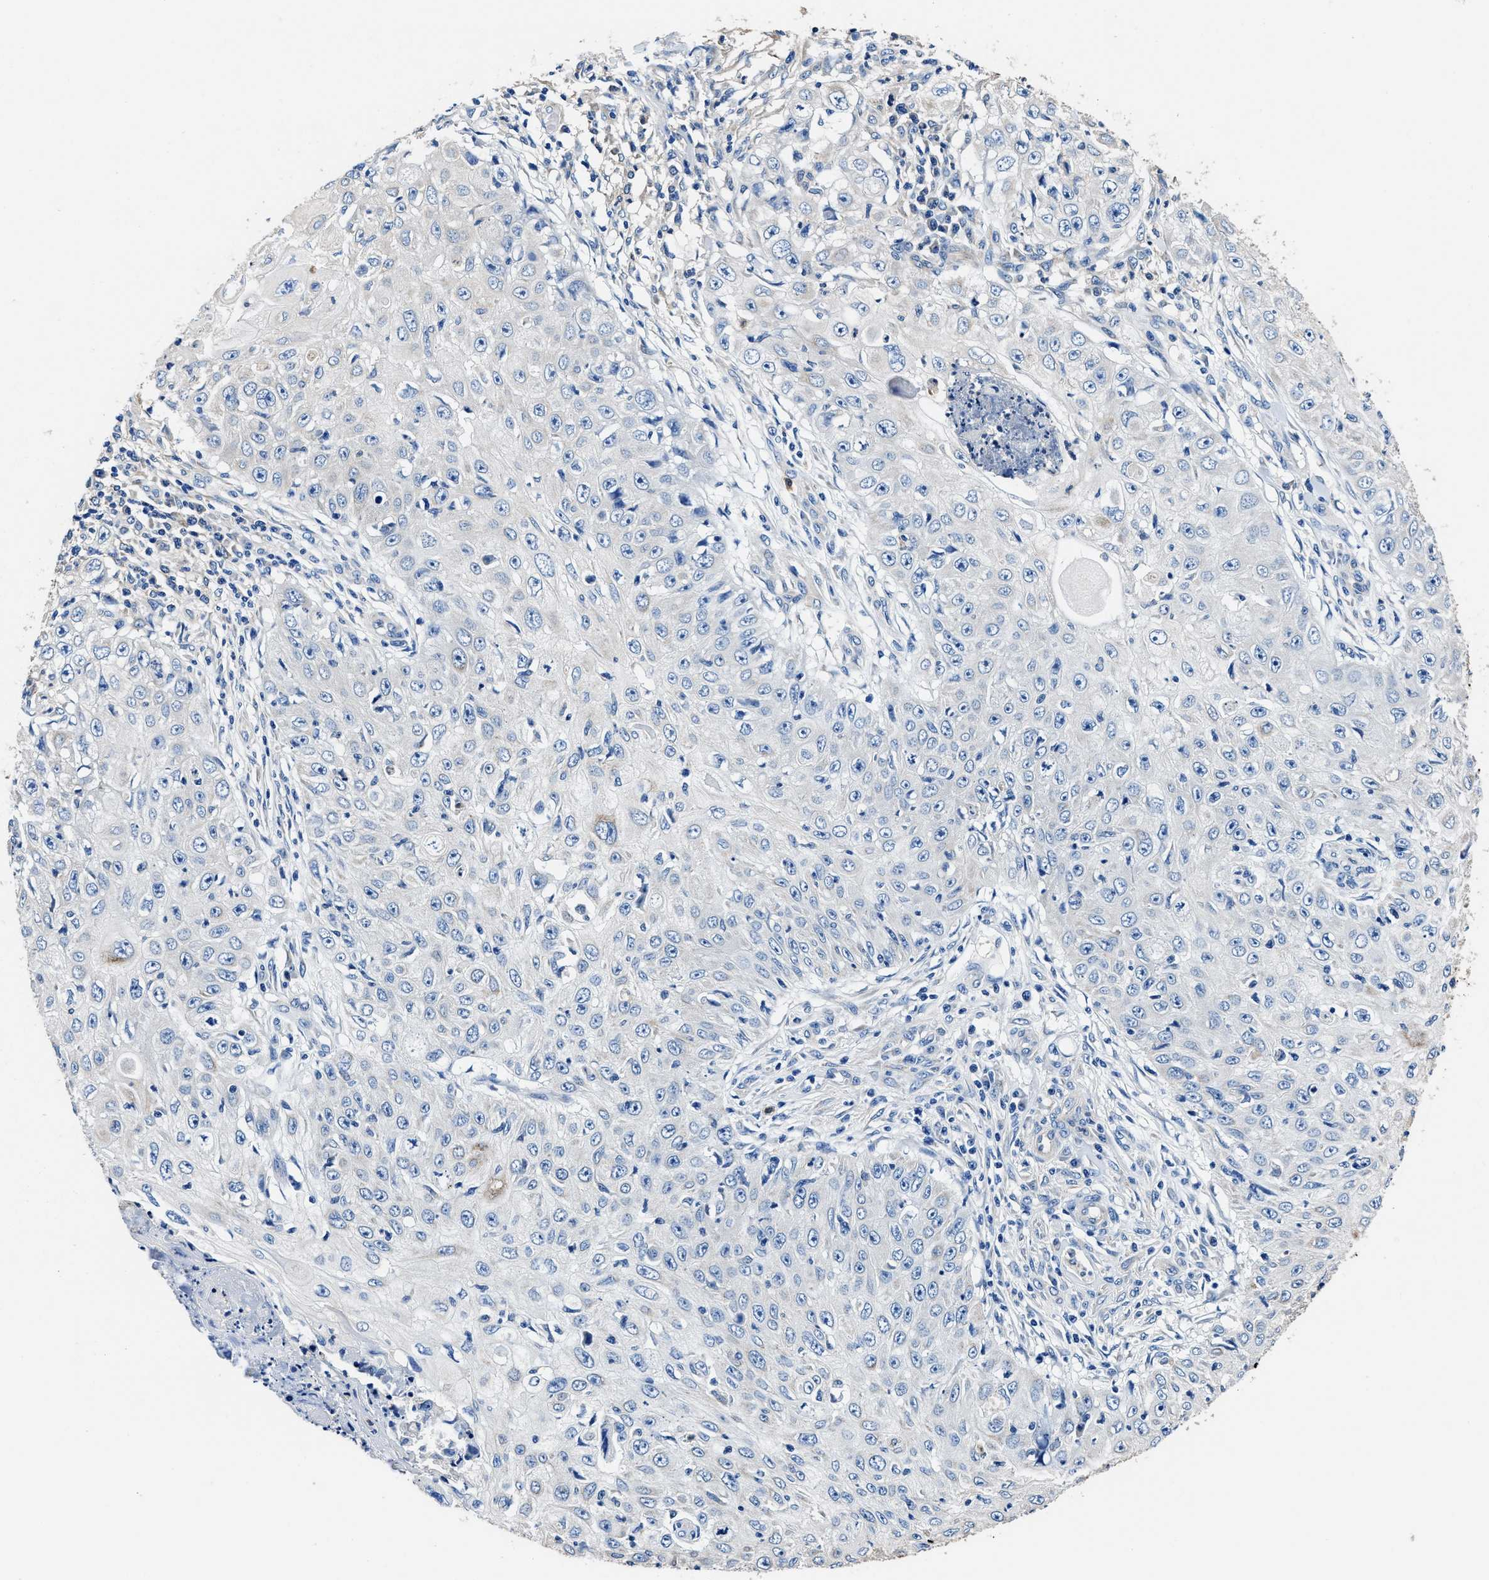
{"staining": {"intensity": "negative", "quantity": "none", "location": "none"}, "tissue": "skin cancer", "cell_type": "Tumor cells", "image_type": "cancer", "snomed": [{"axis": "morphology", "description": "Squamous cell carcinoma, NOS"}, {"axis": "topography", "description": "Skin"}], "caption": "A histopathology image of skin squamous cell carcinoma stained for a protein demonstrates no brown staining in tumor cells.", "gene": "NEU1", "patient": {"sex": "male", "age": 86}}